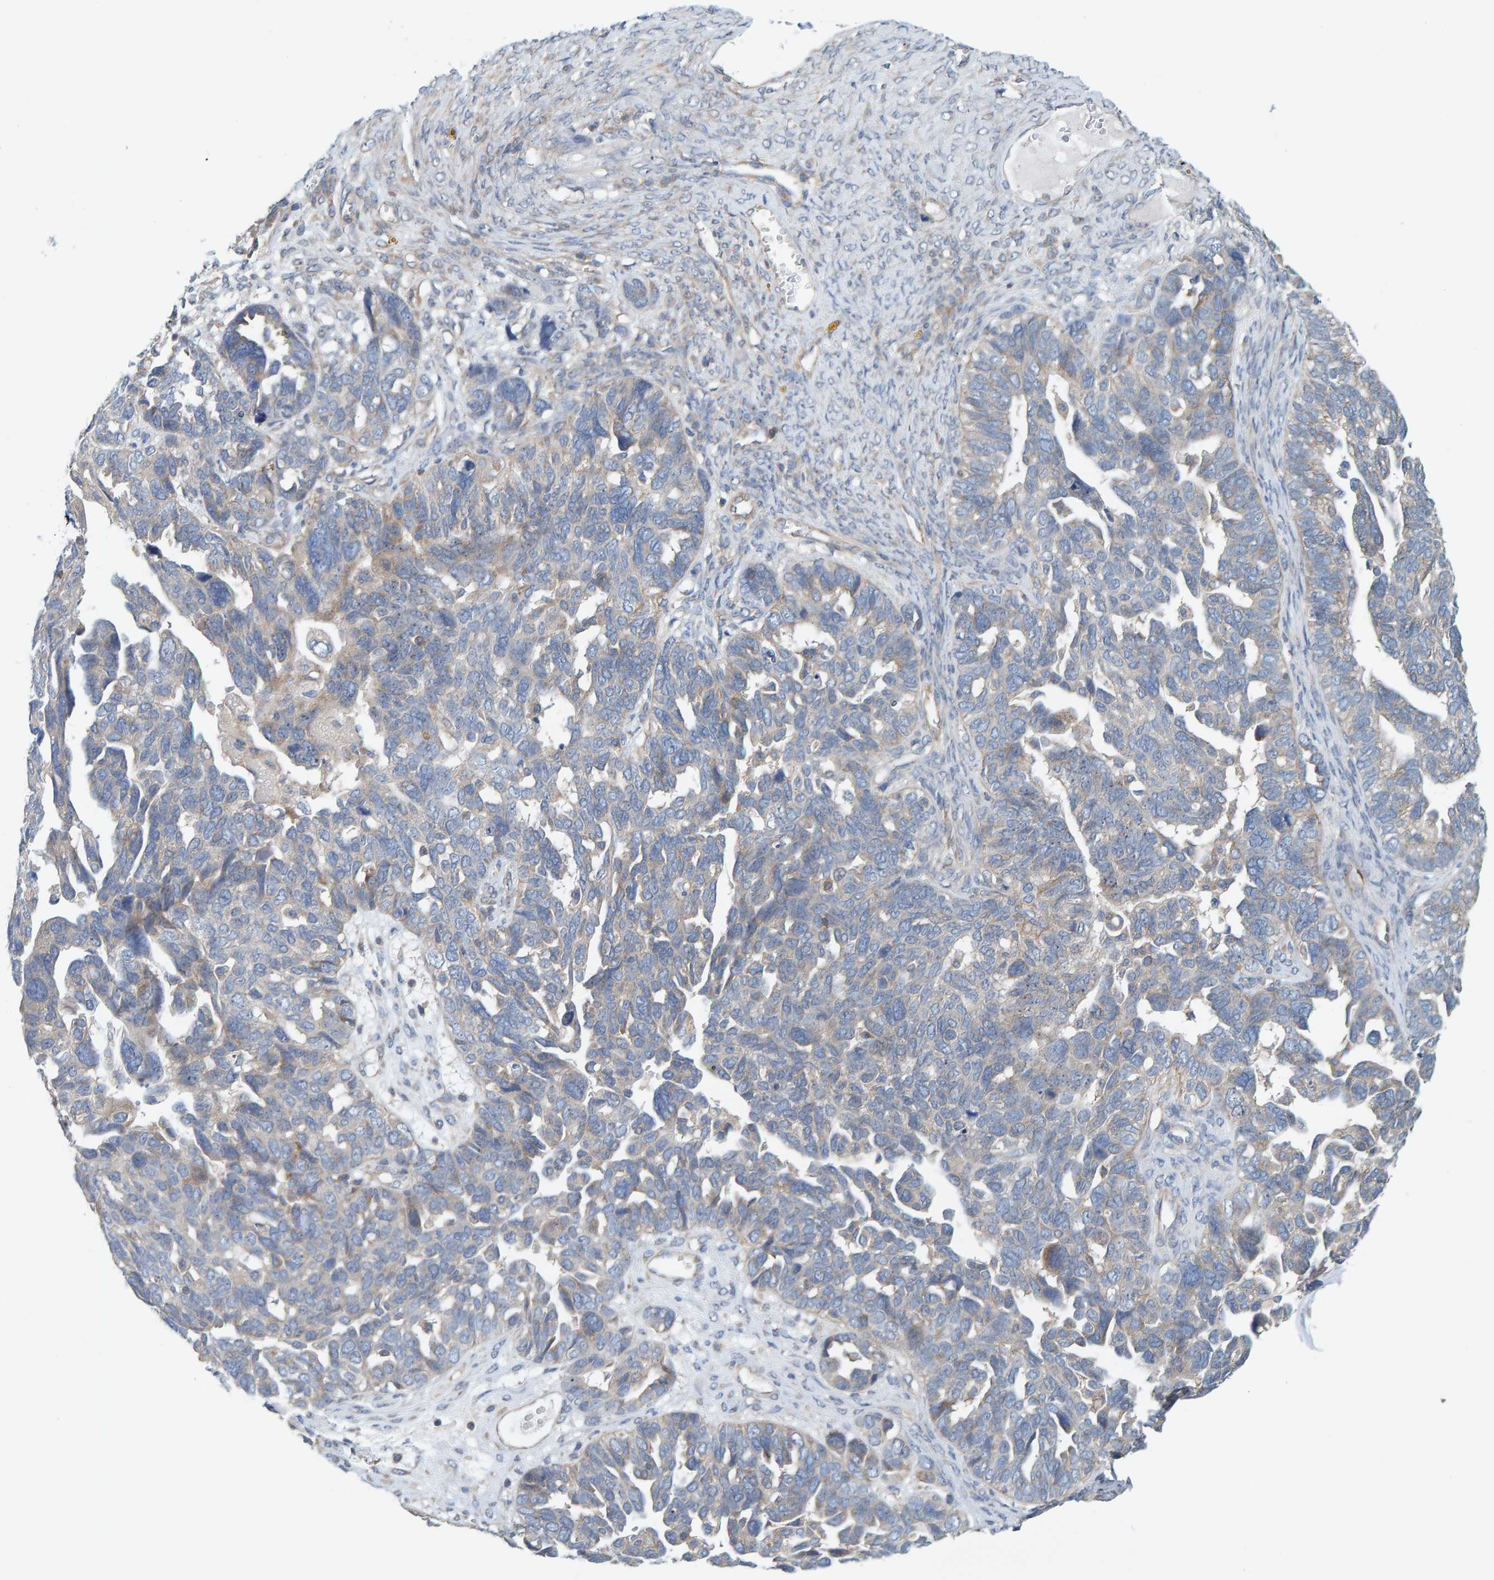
{"staining": {"intensity": "negative", "quantity": "none", "location": "none"}, "tissue": "ovarian cancer", "cell_type": "Tumor cells", "image_type": "cancer", "snomed": [{"axis": "morphology", "description": "Cystadenocarcinoma, serous, NOS"}, {"axis": "topography", "description": "Ovary"}], "caption": "Ovarian cancer (serous cystadenocarcinoma) stained for a protein using immunohistochemistry displays no expression tumor cells.", "gene": "CCM2", "patient": {"sex": "female", "age": 79}}